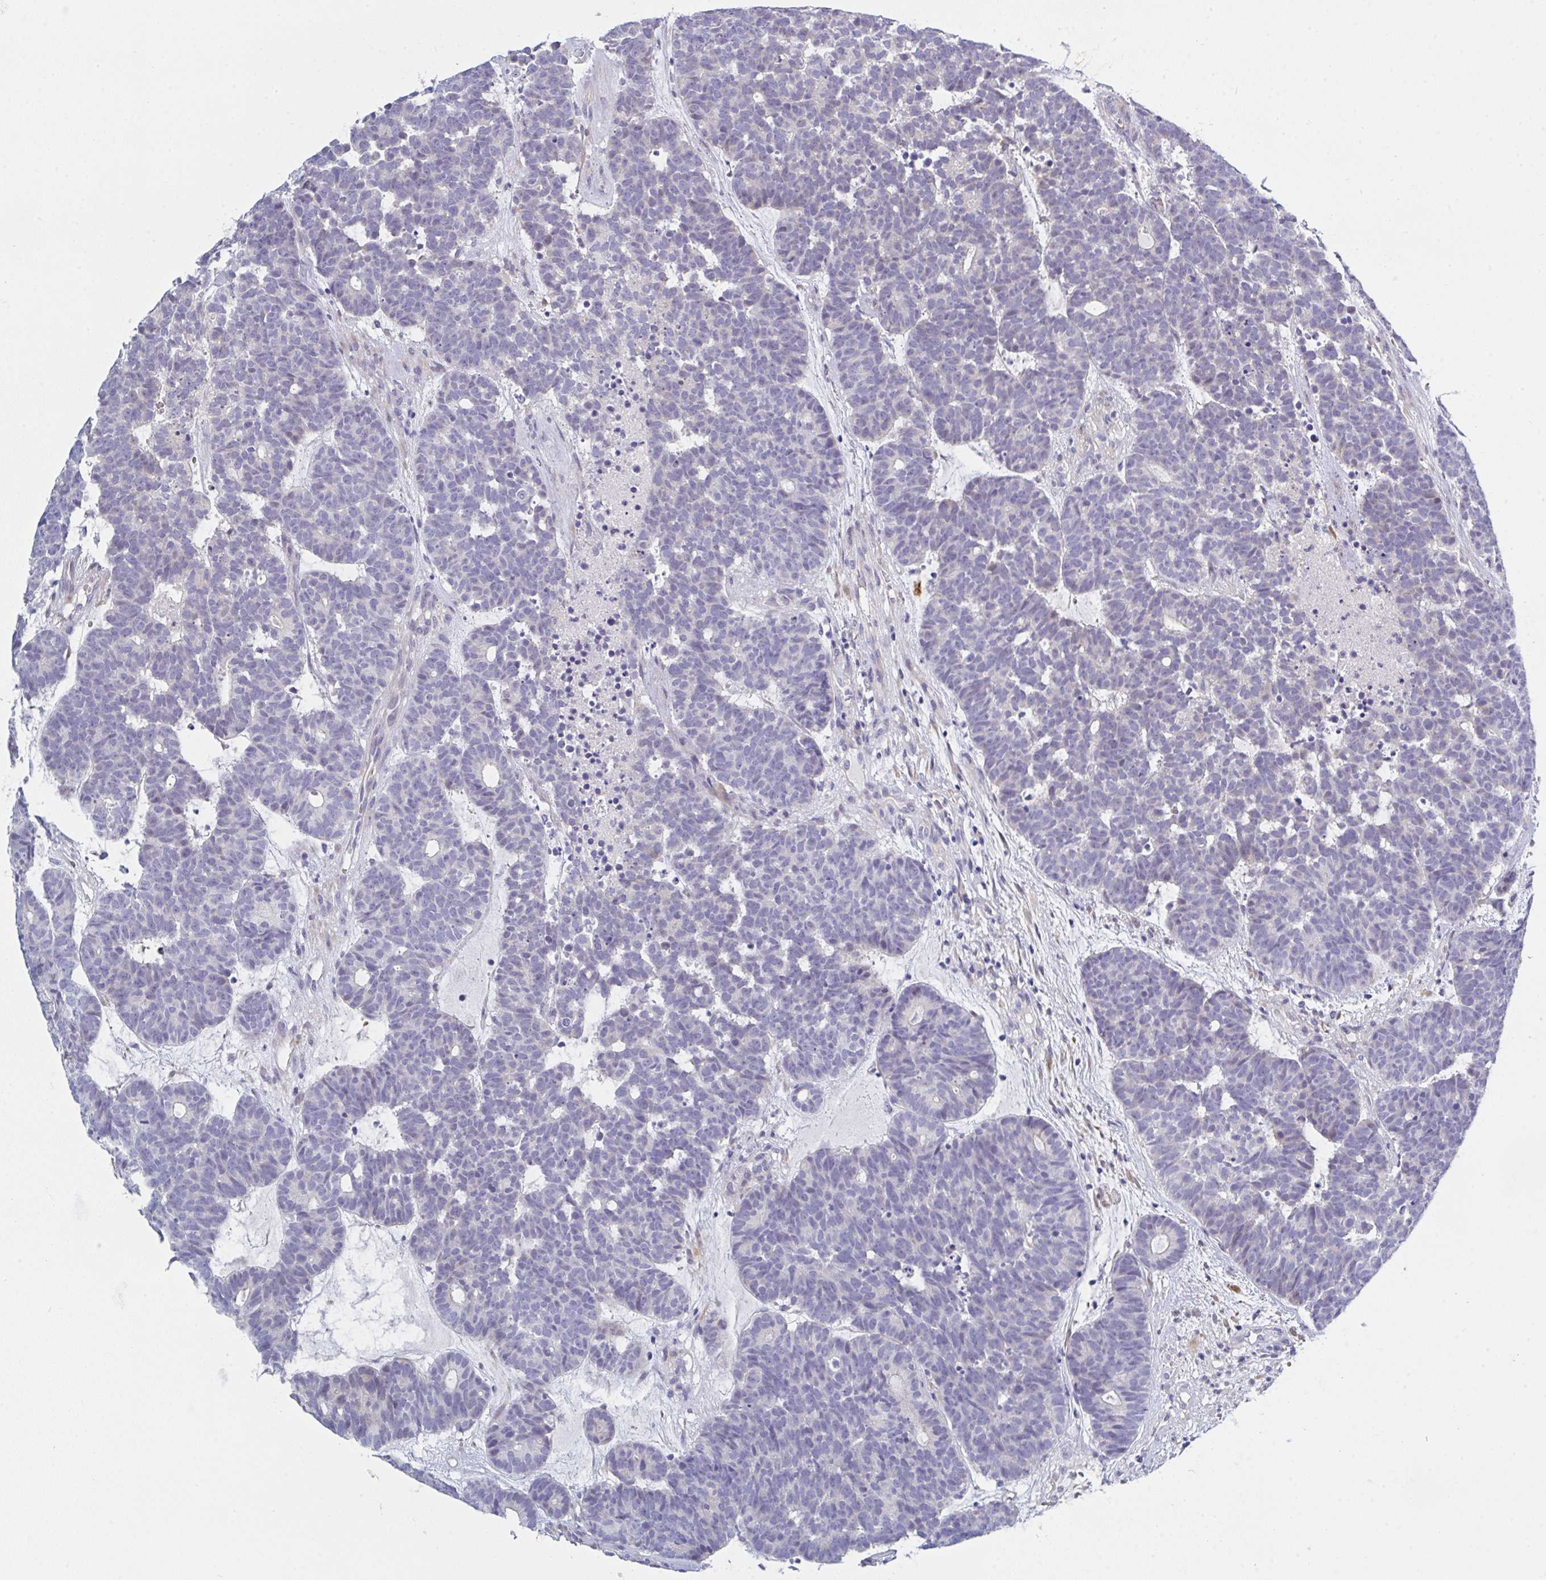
{"staining": {"intensity": "negative", "quantity": "none", "location": "none"}, "tissue": "head and neck cancer", "cell_type": "Tumor cells", "image_type": "cancer", "snomed": [{"axis": "morphology", "description": "Adenocarcinoma, NOS"}, {"axis": "topography", "description": "Head-Neck"}], "caption": "DAB (3,3'-diaminobenzidine) immunohistochemical staining of adenocarcinoma (head and neck) exhibits no significant positivity in tumor cells.", "gene": "FBXO47", "patient": {"sex": "female", "age": 81}}